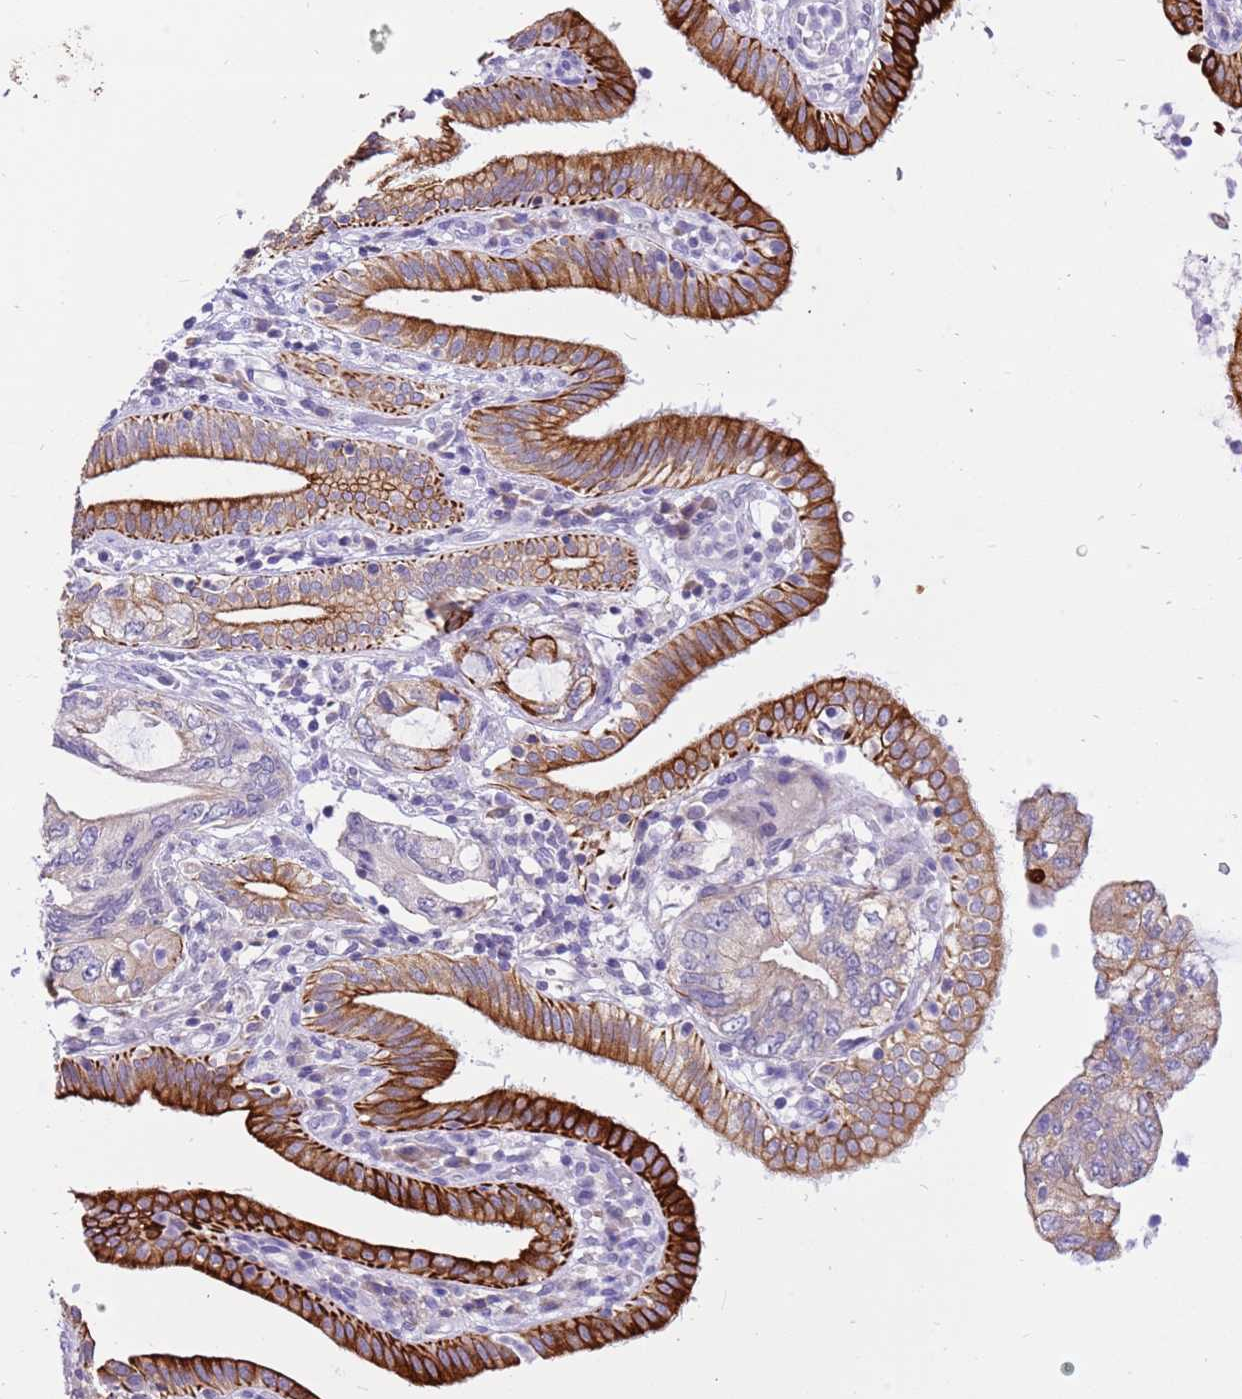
{"staining": {"intensity": "strong", "quantity": ">75%", "location": "cytoplasmic/membranous"}, "tissue": "pancreatic cancer", "cell_type": "Tumor cells", "image_type": "cancer", "snomed": [{"axis": "morphology", "description": "Adenocarcinoma, NOS"}, {"axis": "topography", "description": "Pancreas"}], "caption": "Pancreatic cancer tissue shows strong cytoplasmic/membranous expression in about >75% of tumor cells (DAB (3,3'-diaminobenzidine) IHC, brown staining for protein, blue staining for nuclei).", "gene": "R3HDM4", "patient": {"sex": "female", "age": 73}}